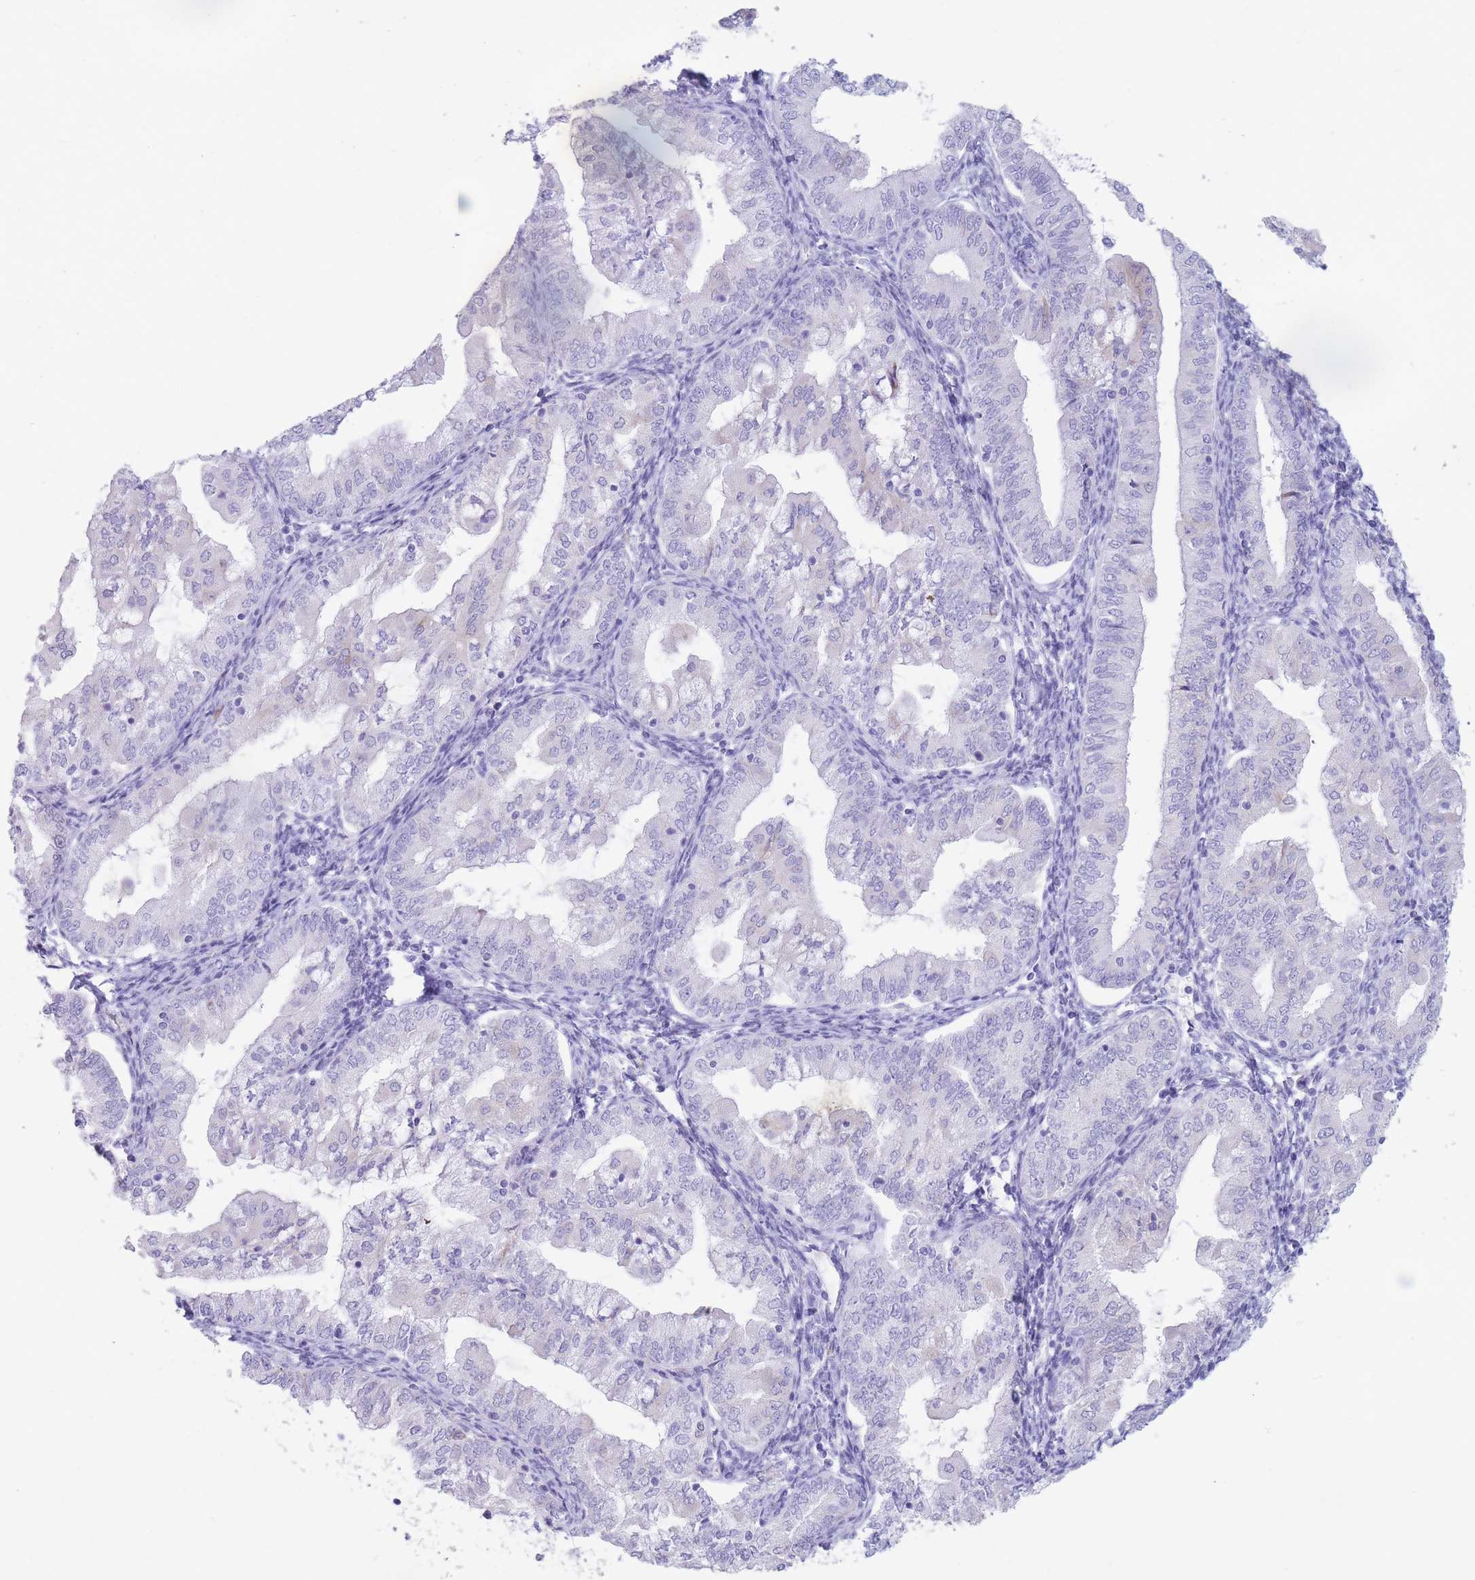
{"staining": {"intensity": "negative", "quantity": "none", "location": "none"}, "tissue": "endometrial cancer", "cell_type": "Tumor cells", "image_type": "cancer", "snomed": [{"axis": "morphology", "description": "Adenocarcinoma, NOS"}, {"axis": "topography", "description": "Endometrium"}], "caption": "This is a micrograph of immunohistochemistry (IHC) staining of adenocarcinoma (endometrial), which shows no expression in tumor cells. (Stains: DAB (3,3'-diaminobenzidine) IHC with hematoxylin counter stain, Microscopy: brightfield microscopy at high magnification).", "gene": "ST3GAL5", "patient": {"sex": "female", "age": 55}}